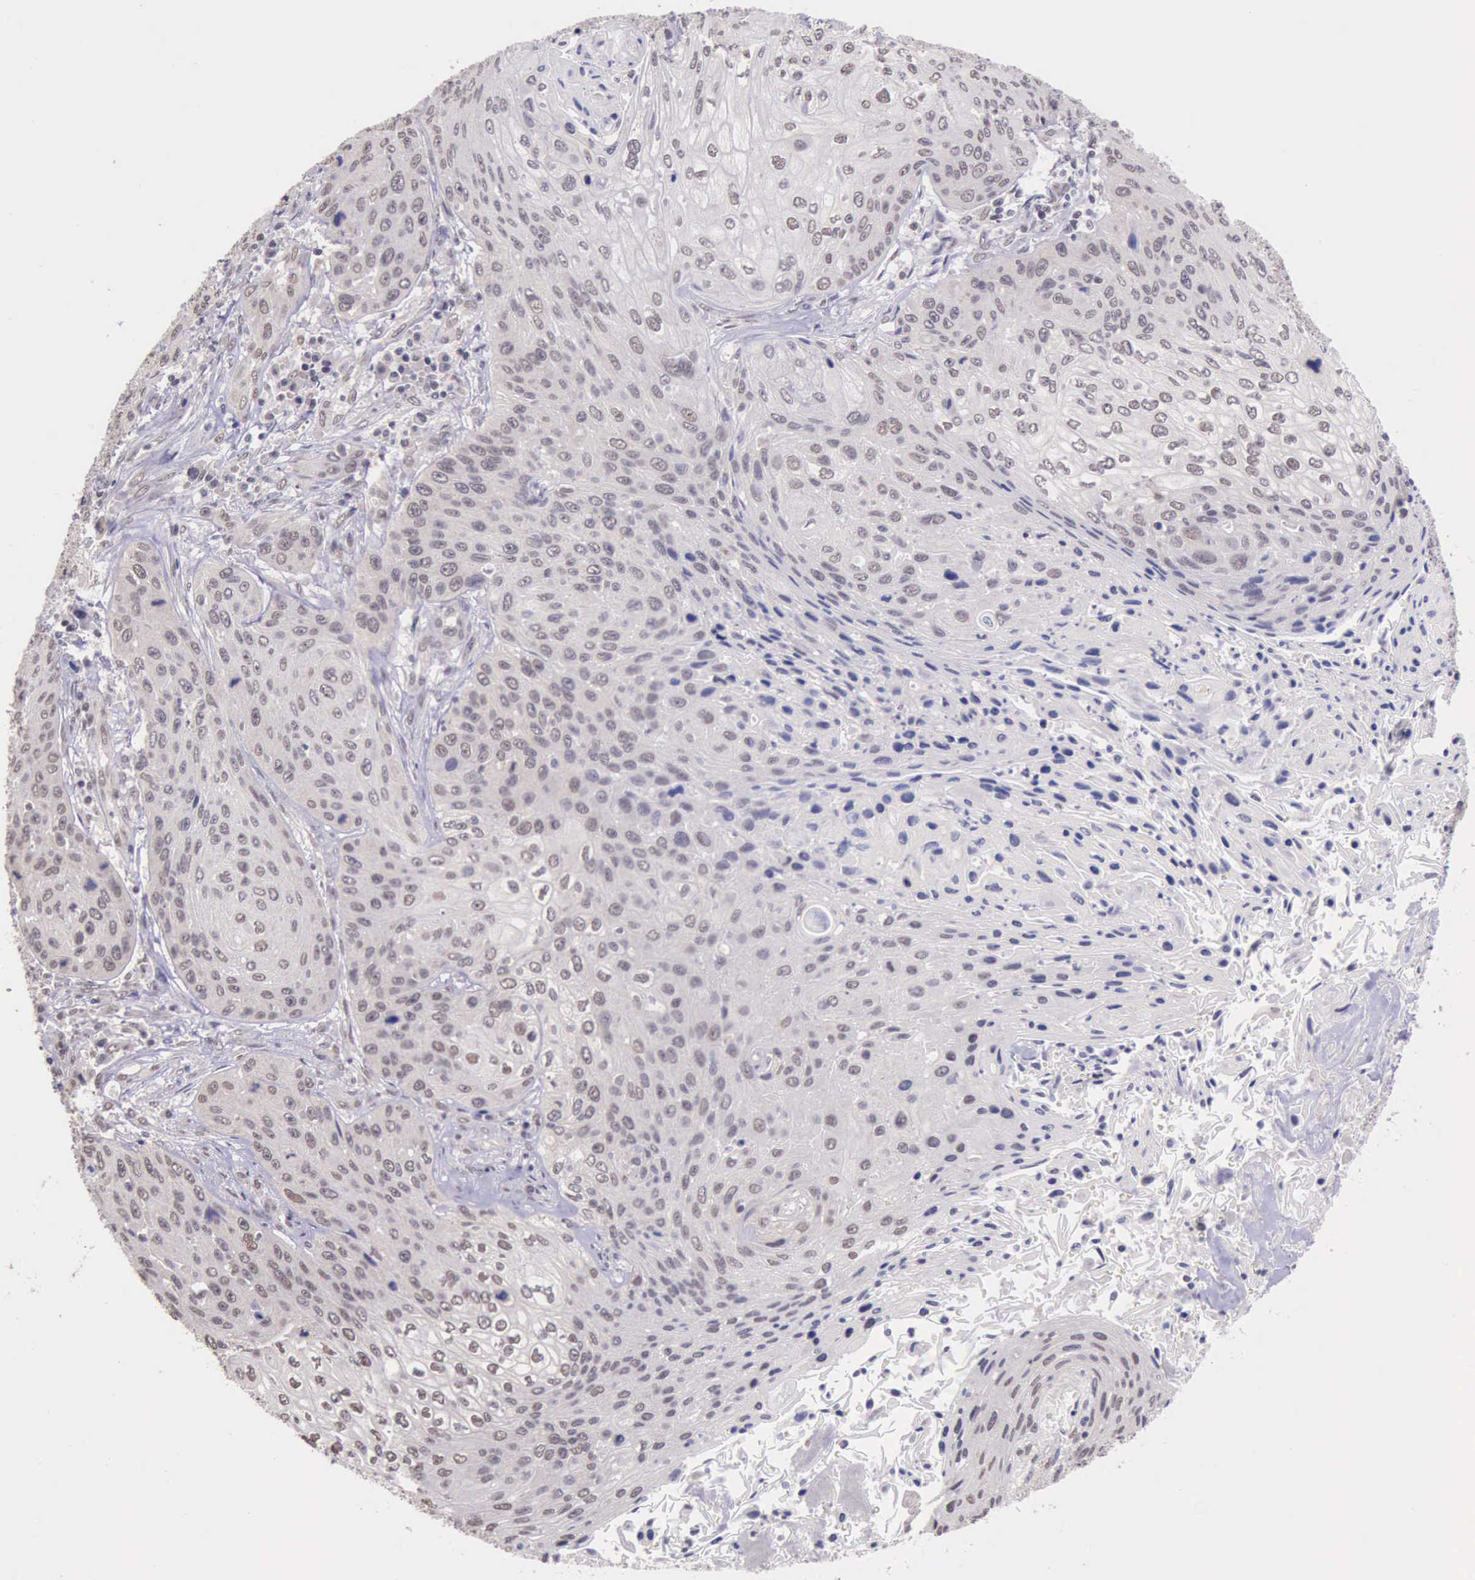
{"staining": {"intensity": "weak", "quantity": ">75%", "location": "nuclear"}, "tissue": "cervical cancer", "cell_type": "Tumor cells", "image_type": "cancer", "snomed": [{"axis": "morphology", "description": "Squamous cell carcinoma, NOS"}, {"axis": "topography", "description": "Cervix"}], "caption": "A brown stain shows weak nuclear positivity of a protein in cervical cancer tumor cells. Nuclei are stained in blue.", "gene": "PRPF39", "patient": {"sex": "female", "age": 32}}